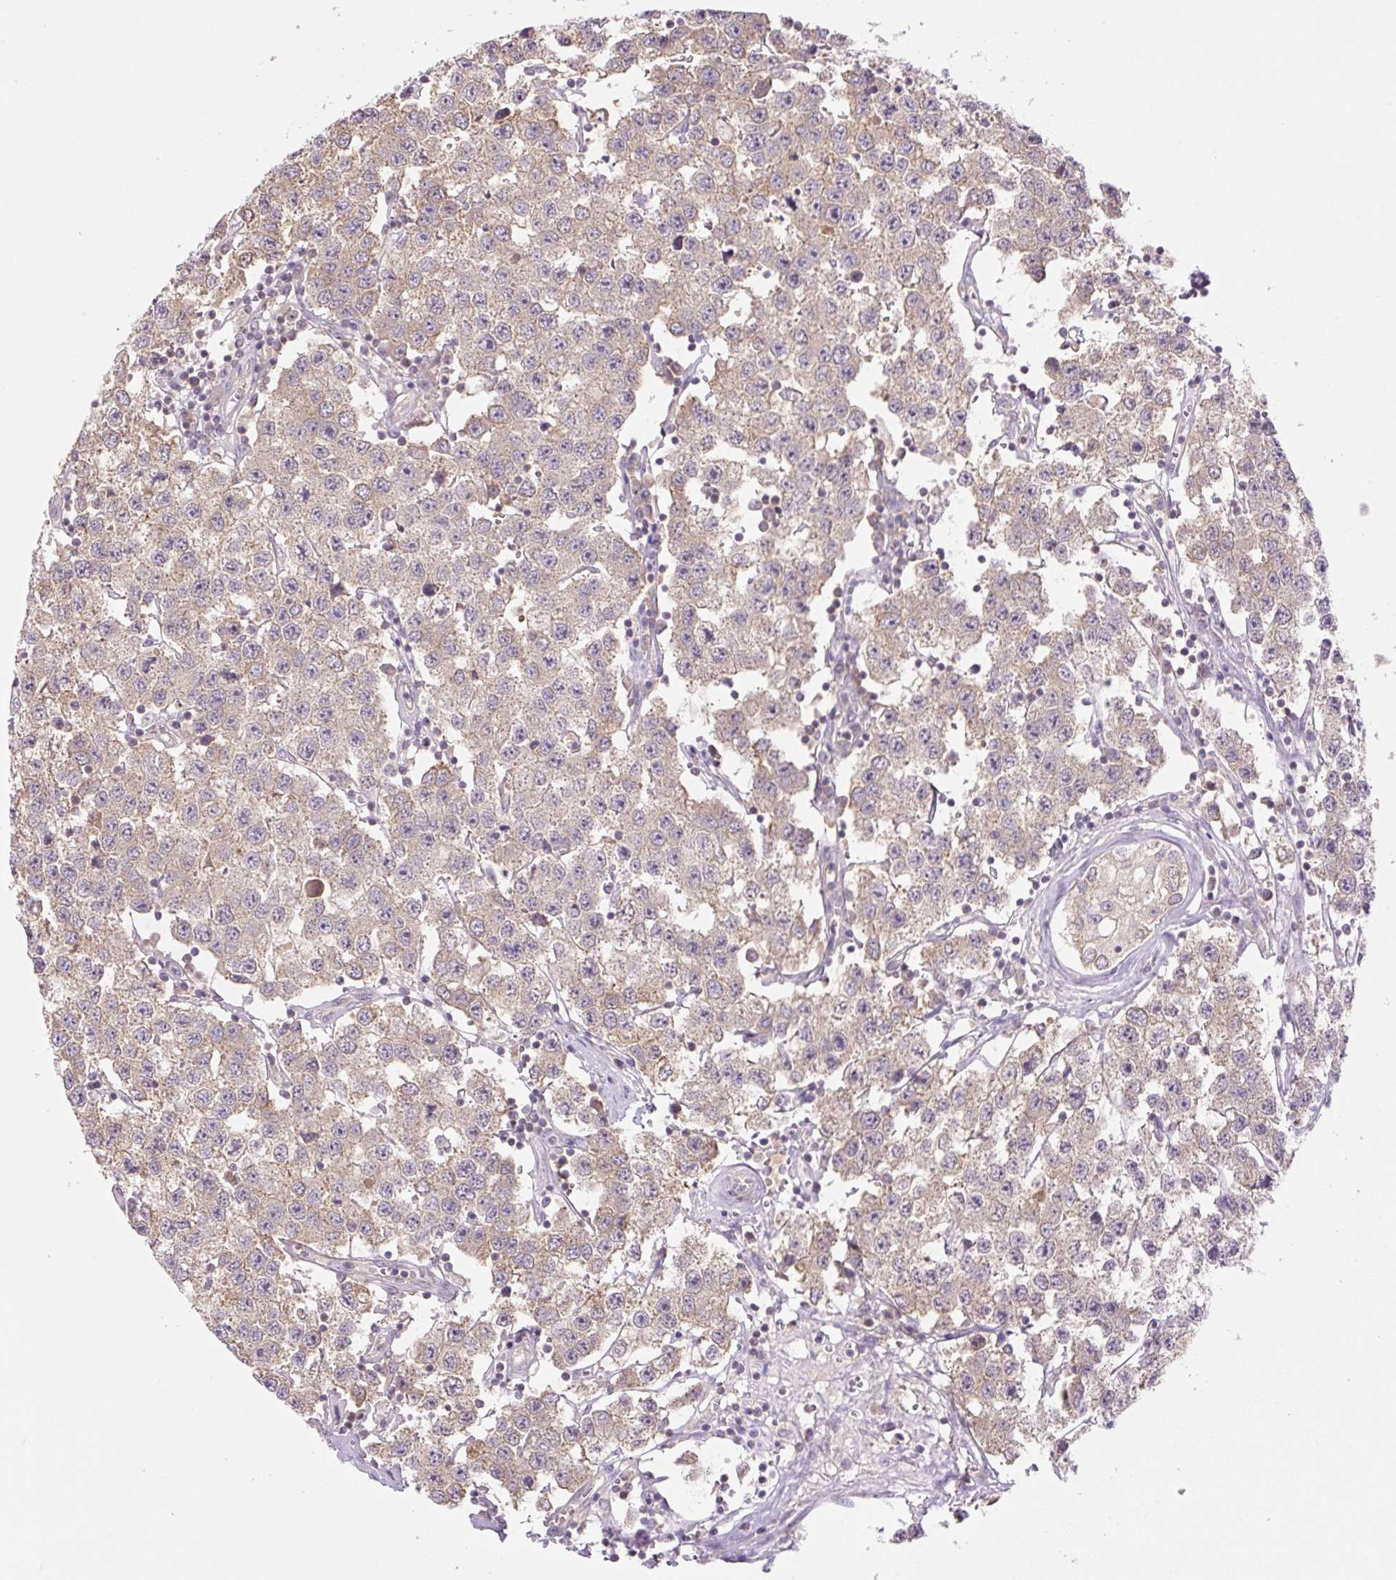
{"staining": {"intensity": "weak", "quantity": "25%-75%", "location": "cytoplasmic/membranous"}, "tissue": "testis cancer", "cell_type": "Tumor cells", "image_type": "cancer", "snomed": [{"axis": "morphology", "description": "Seminoma, NOS"}, {"axis": "topography", "description": "Testis"}], "caption": "Immunohistochemistry (IHC) (DAB (3,3'-diaminobenzidine)) staining of testis cancer displays weak cytoplasmic/membranous protein expression in about 25%-75% of tumor cells. Nuclei are stained in blue.", "gene": "COX8A", "patient": {"sex": "male", "age": 34}}